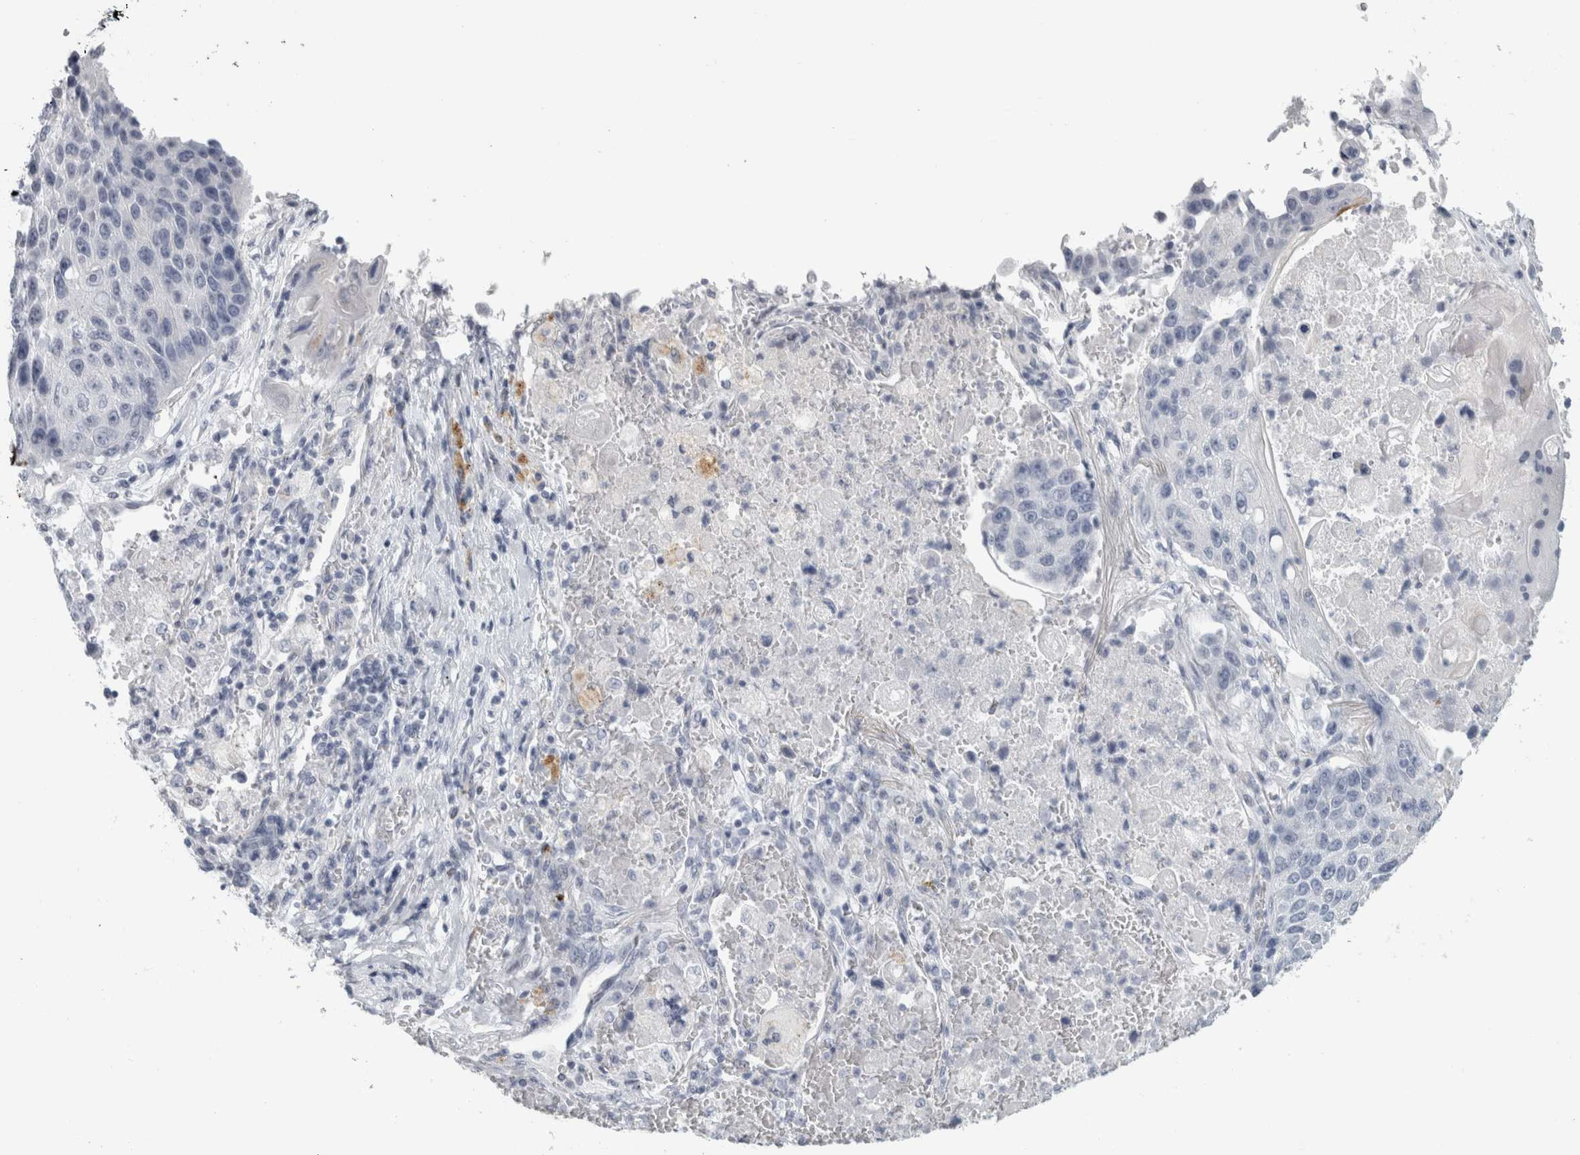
{"staining": {"intensity": "negative", "quantity": "none", "location": "none"}, "tissue": "lung cancer", "cell_type": "Tumor cells", "image_type": "cancer", "snomed": [{"axis": "morphology", "description": "Squamous cell carcinoma, NOS"}, {"axis": "topography", "description": "Lung"}], "caption": "Immunohistochemistry photomicrograph of neoplastic tissue: human lung cancer (squamous cell carcinoma) stained with DAB (3,3'-diaminobenzidine) exhibits no significant protein positivity in tumor cells.", "gene": "CPE", "patient": {"sex": "male", "age": 61}}